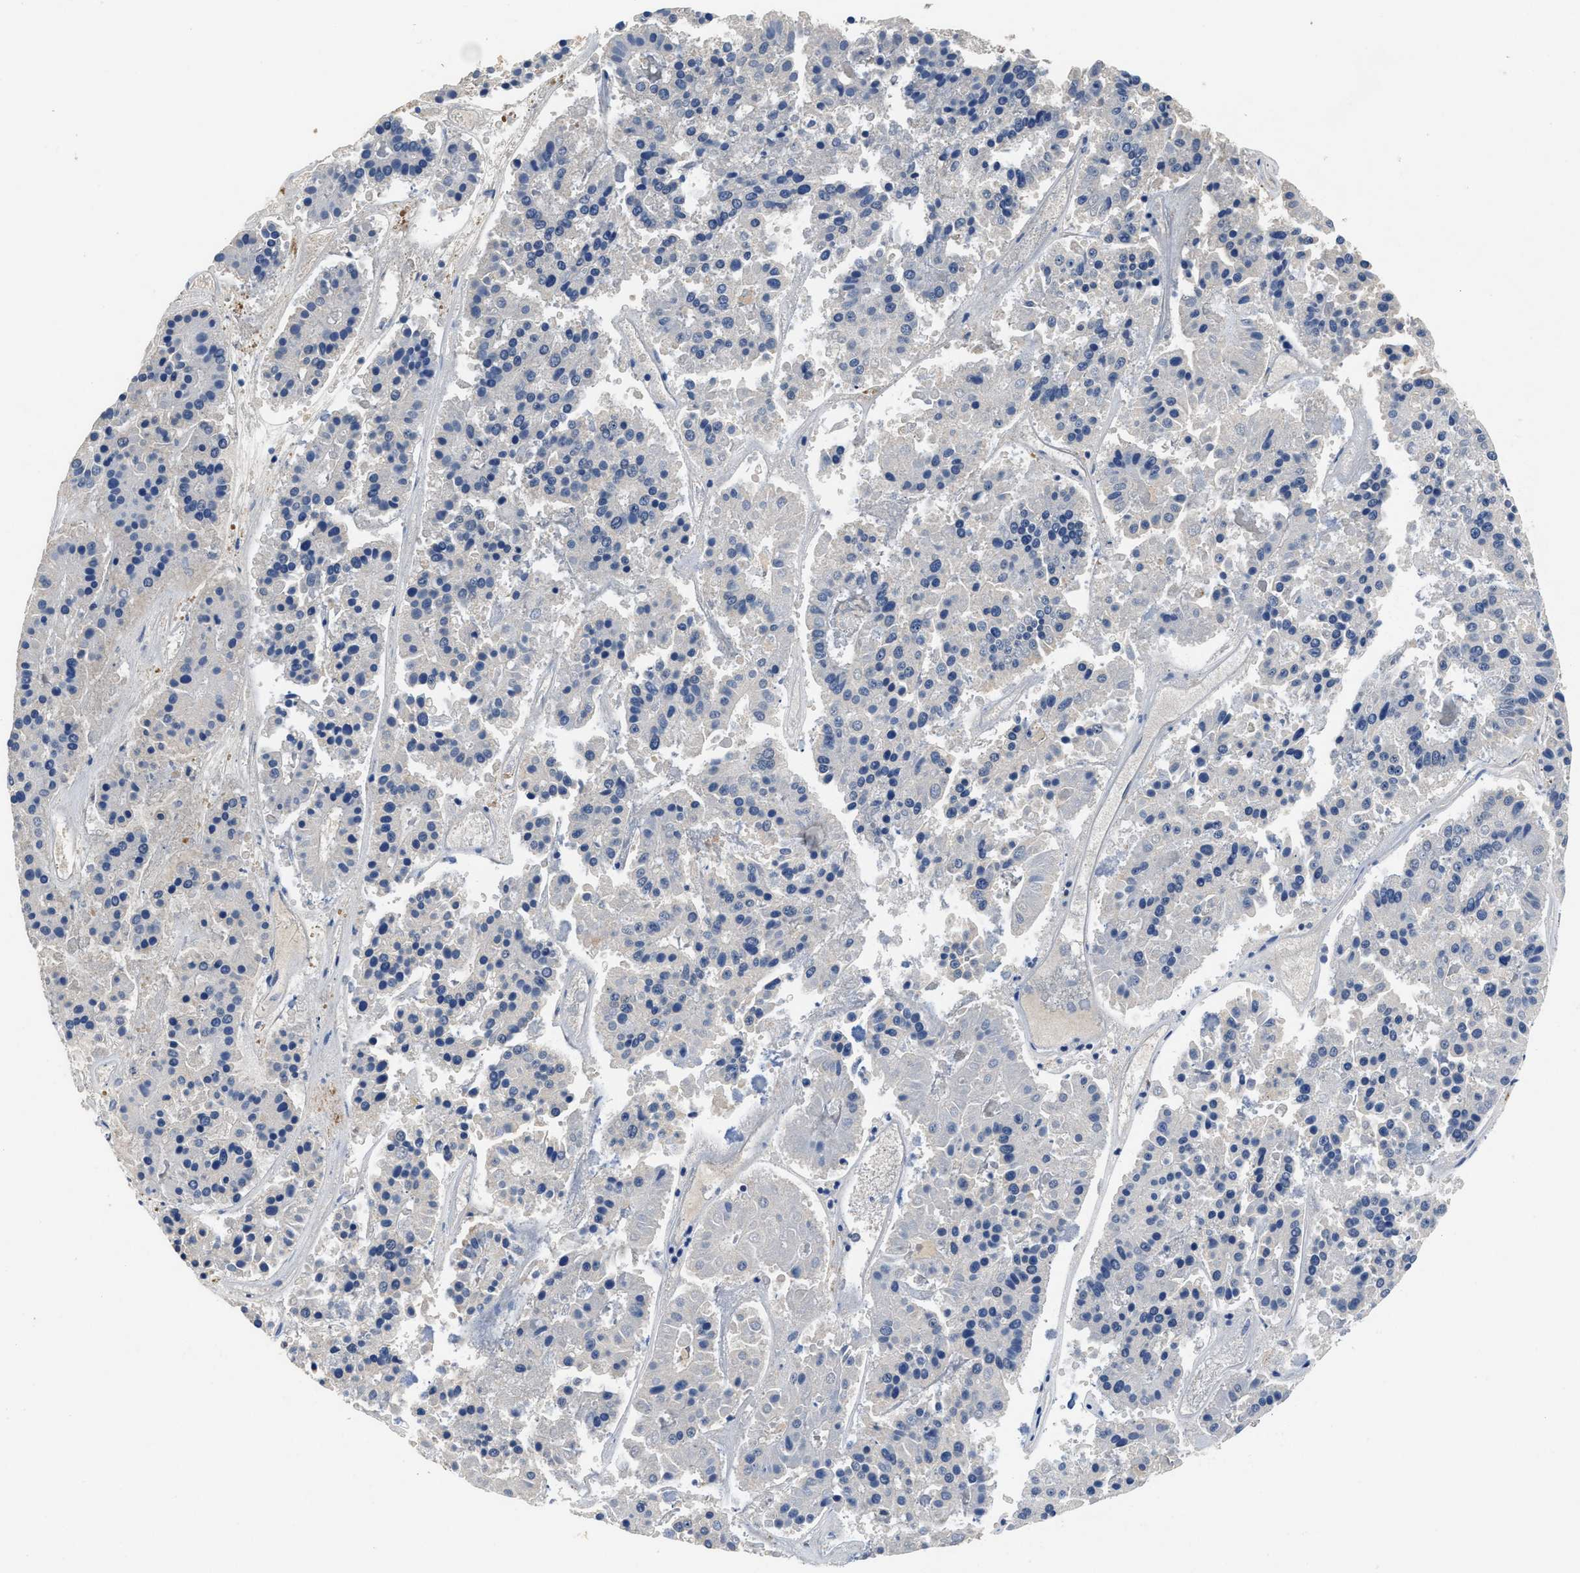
{"staining": {"intensity": "negative", "quantity": "none", "location": "none"}, "tissue": "pancreatic cancer", "cell_type": "Tumor cells", "image_type": "cancer", "snomed": [{"axis": "morphology", "description": "Adenocarcinoma, NOS"}, {"axis": "topography", "description": "Pancreas"}], "caption": "Immunohistochemistry image of neoplastic tissue: human pancreatic cancer stained with DAB demonstrates no significant protein expression in tumor cells.", "gene": "PEG10", "patient": {"sex": "male", "age": 50}}